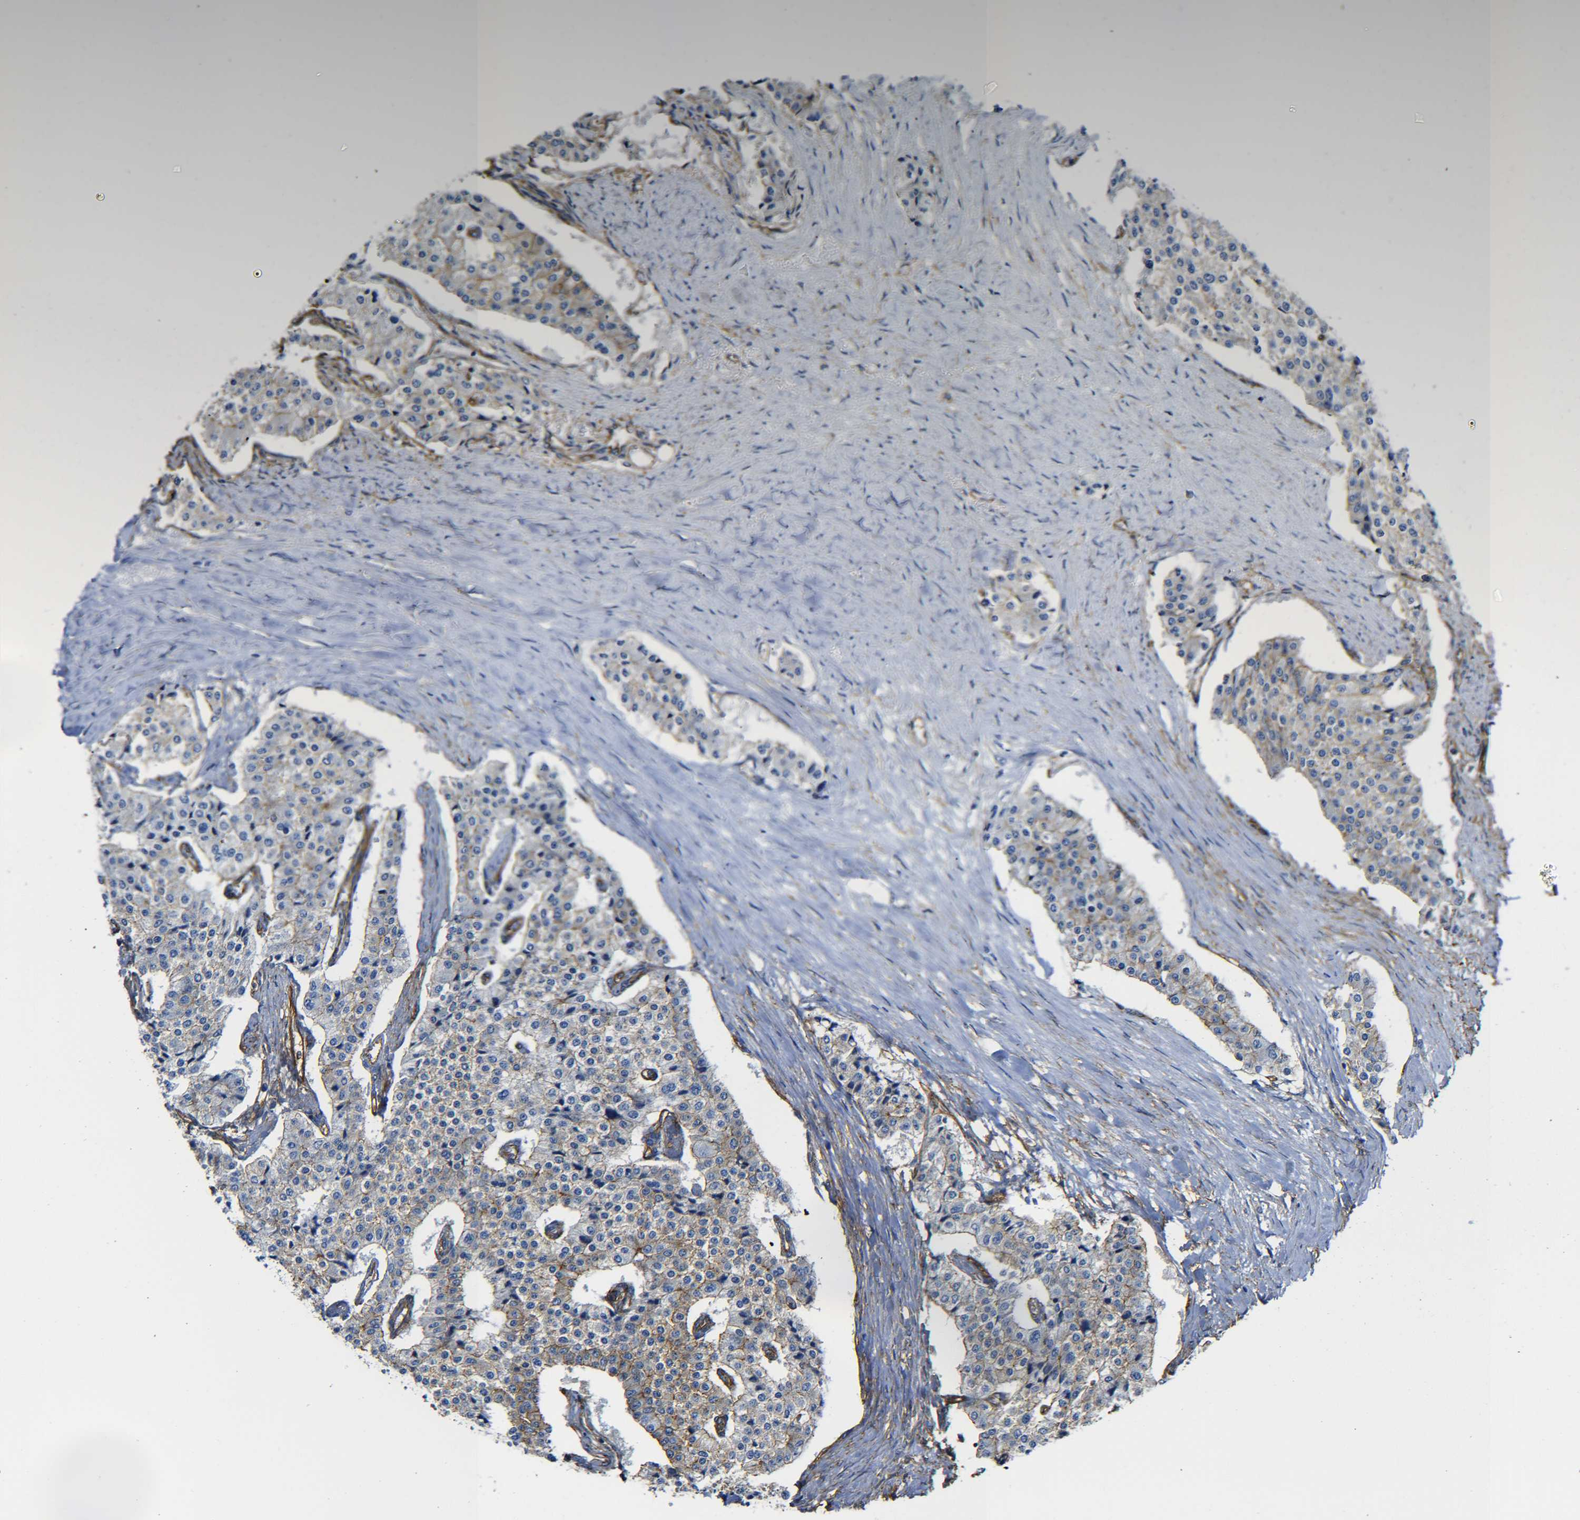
{"staining": {"intensity": "weak", "quantity": ">75%", "location": "cytoplasmic/membranous"}, "tissue": "carcinoid", "cell_type": "Tumor cells", "image_type": "cancer", "snomed": [{"axis": "morphology", "description": "Carcinoid, malignant, NOS"}, {"axis": "topography", "description": "Colon"}], "caption": "DAB (3,3'-diaminobenzidine) immunohistochemical staining of human carcinoid (malignant) shows weak cytoplasmic/membranous protein staining in approximately >75% of tumor cells. (Brightfield microscopy of DAB IHC at high magnification).", "gene": "SPTBN1", "patient": {"sex": "female", "age": 52}}